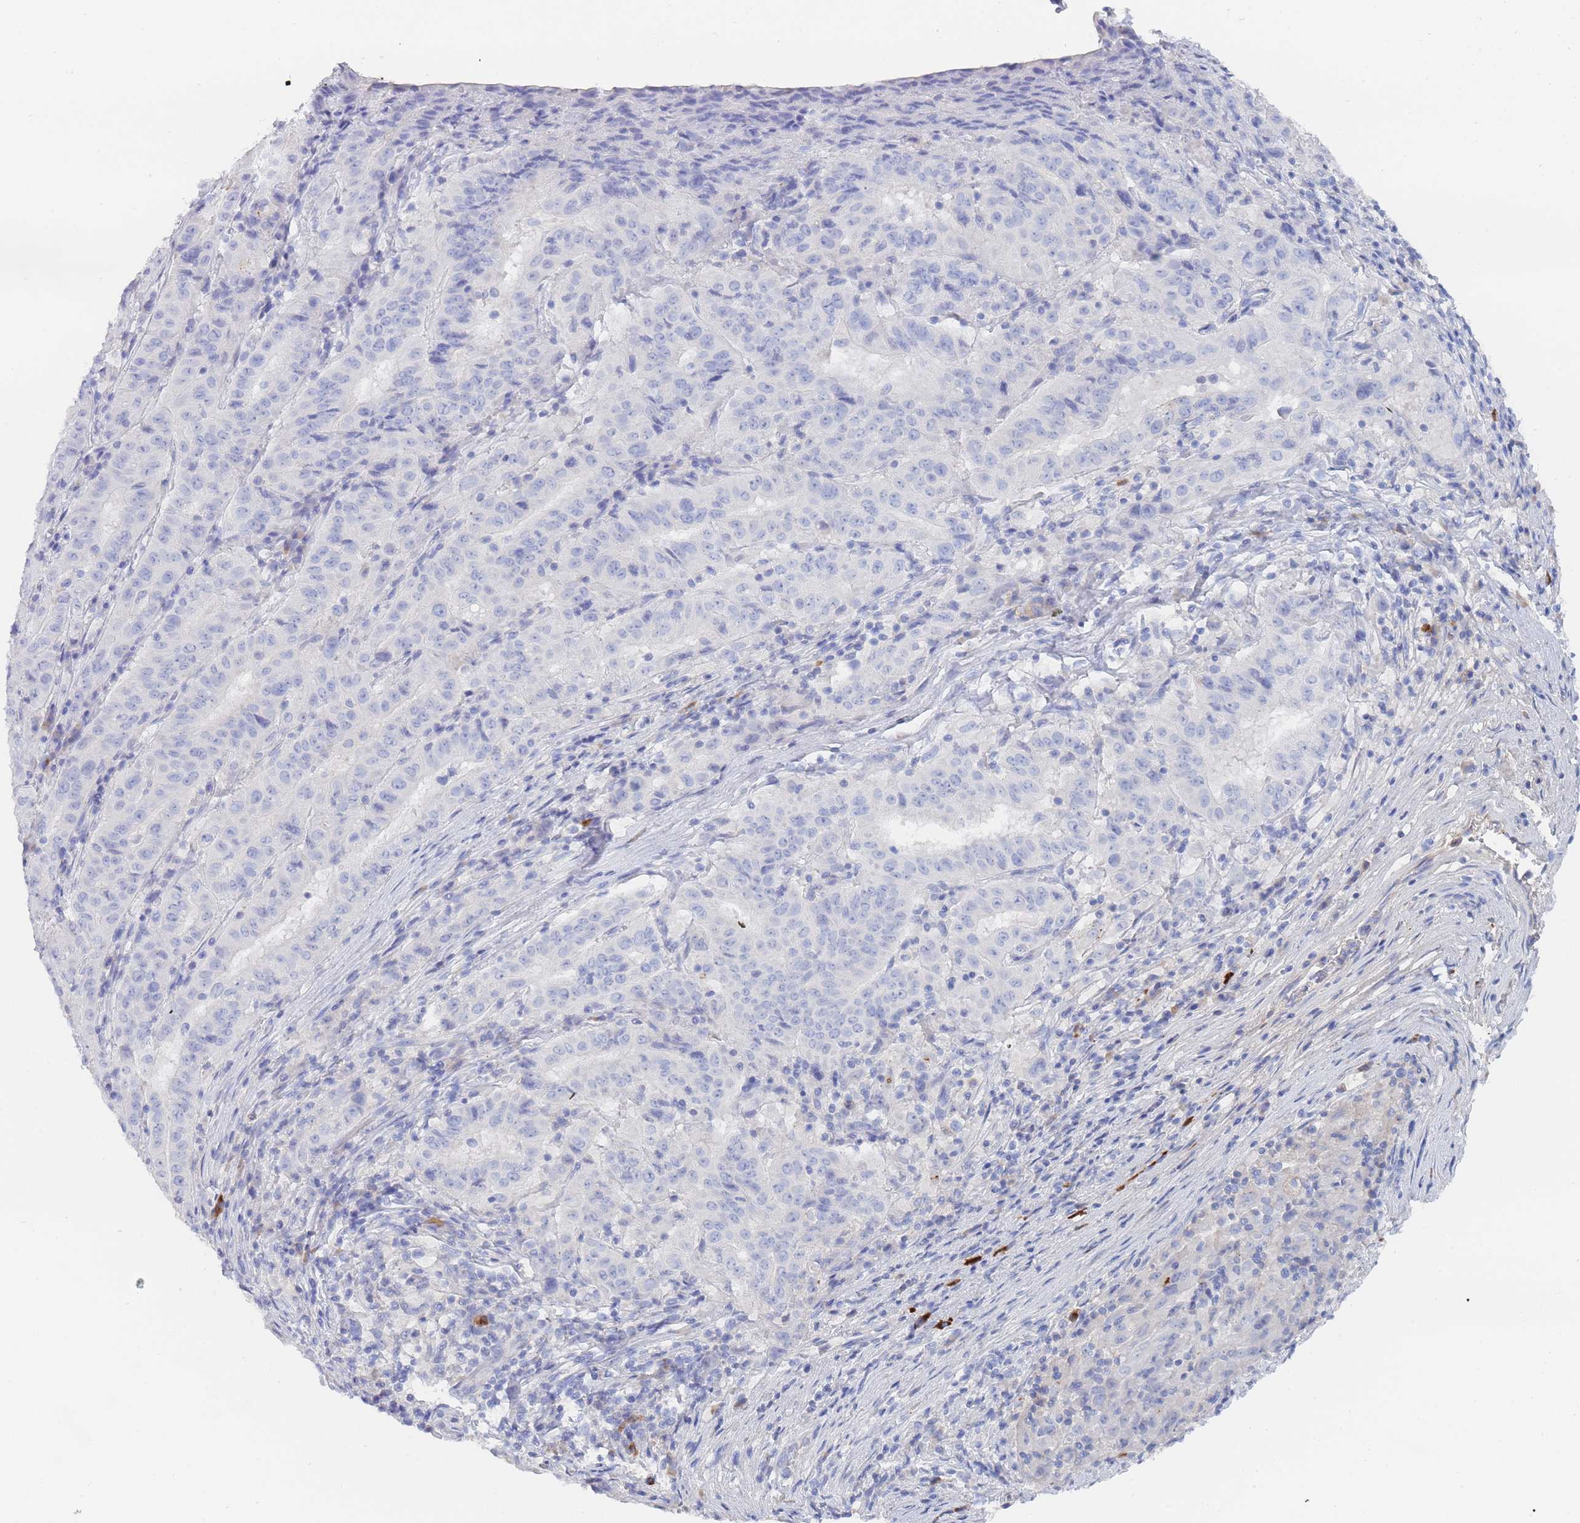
{"staining": {"intensity": "negative", "quantity": "none", "location": "none"}, "tissue": "pancreatic cancer", "cell_type": "Tumor cells", "image_type": "cancer", "snomed": [{"axis": "morphology", "description": "Adenocarcinoma, NOS"}, {"axis": "topography", "description": "Pancreas"}], "caption": "Immunohistochemical staining of human pancreatic cancer (adenocarcinoma) displays no significant expression in tumor cells.", "gene": "SLC25A35", "patient": {"sex": "male", "age": 63}}